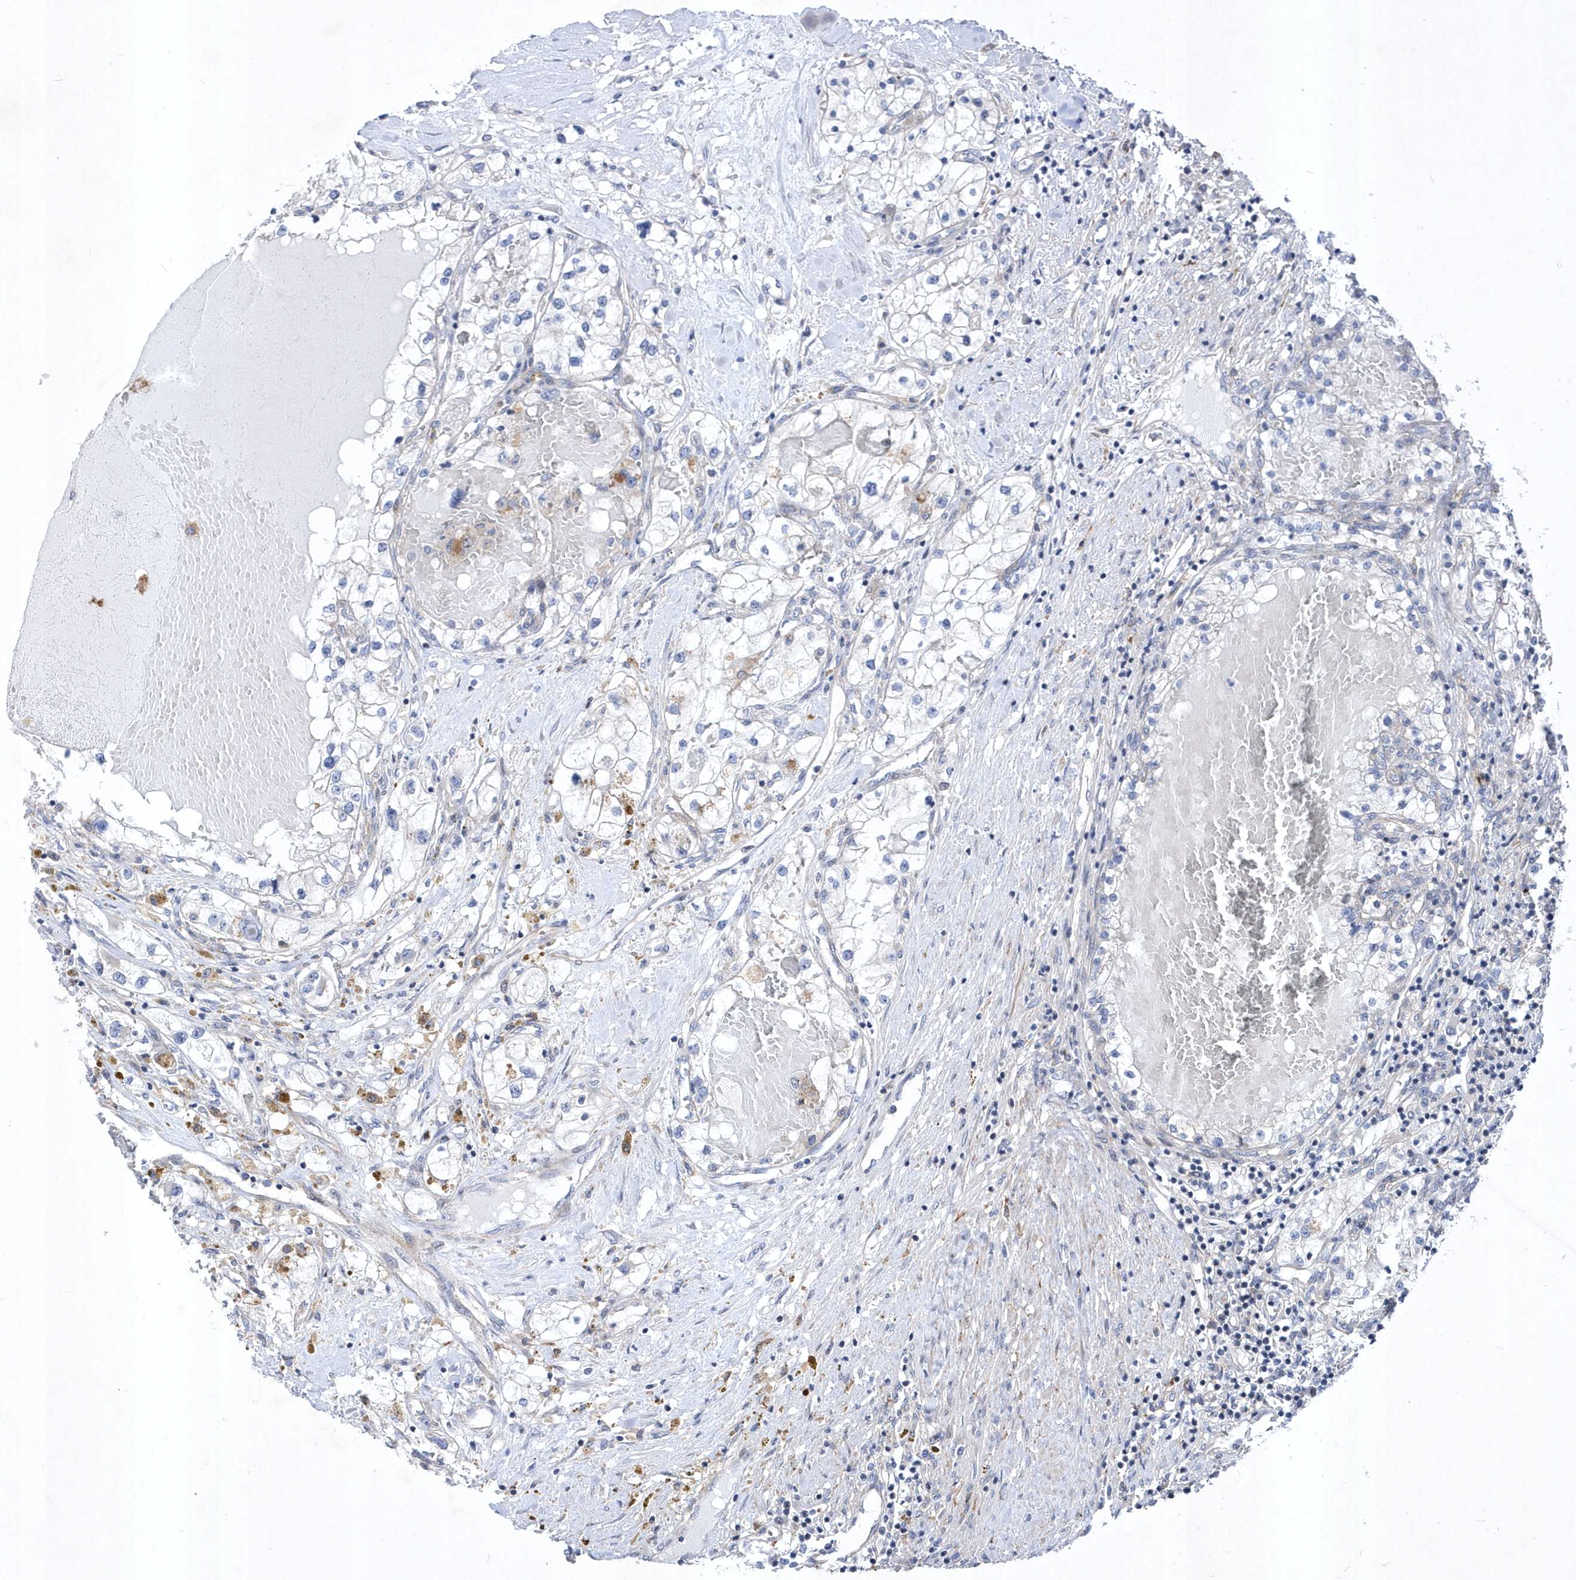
{"staining": {"intensity": "negative", "quantity": "none", "location": "none"}, "tissue": "renal cancer", "cell_type": "Tumor cells", "image_type": "cancer", "snomed": [{"axis": "morphology", "description": "Normal tissue, NOS"}, {"axis": "morphology", "description": "Adenocarcinoma, NOS"}, {"axis": "topography", "description": "Kidney"}], "caption": "Tumor cells show no significant positivity in renal adenocarcinoma.", "gene": "LONRF2", "patient": {"sex": "male", "age": 68}}